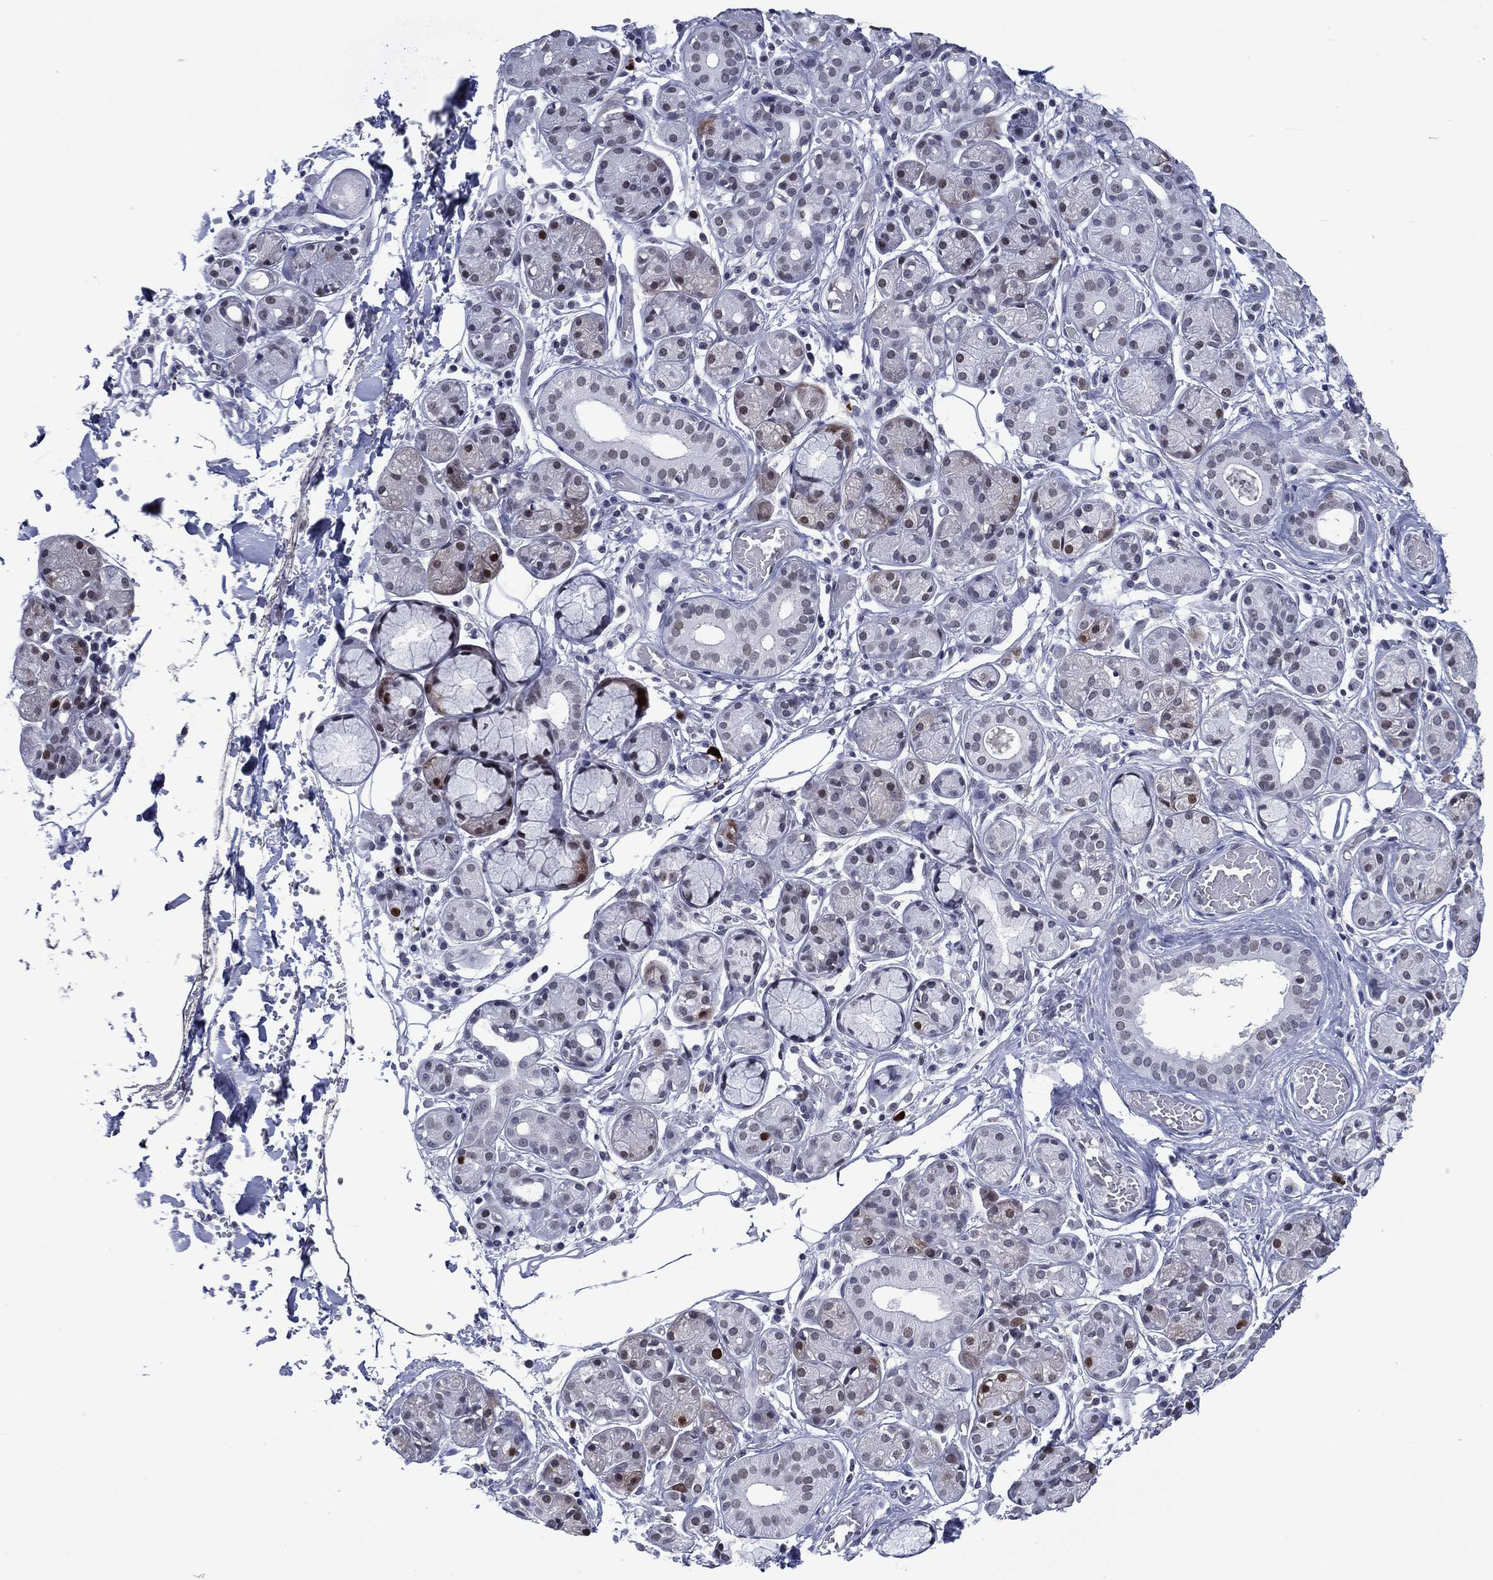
{"staining": {"intensity": "strong", "quantity": "<25%", "location": "nuclear"}, "tissue": "salivary gland", "cell_type": "Glandular cells", "image_type": "normal", "snomed": [{"axis": "morphology", "description": "Normal tissue, NOS"}, {"axis": "topography", "description": "Salivary gland"}, {"axis": "topography", "description": "Peripheral nerve tissue"}], "caption": "Approximately <25% of glandular cells in normal human salivary gland exhibit strong nuclear protein positivity as visualized by brown immunohistochemical staining.", "gene": "GATA6", "patient": {"sex": "male", "age": 71}}